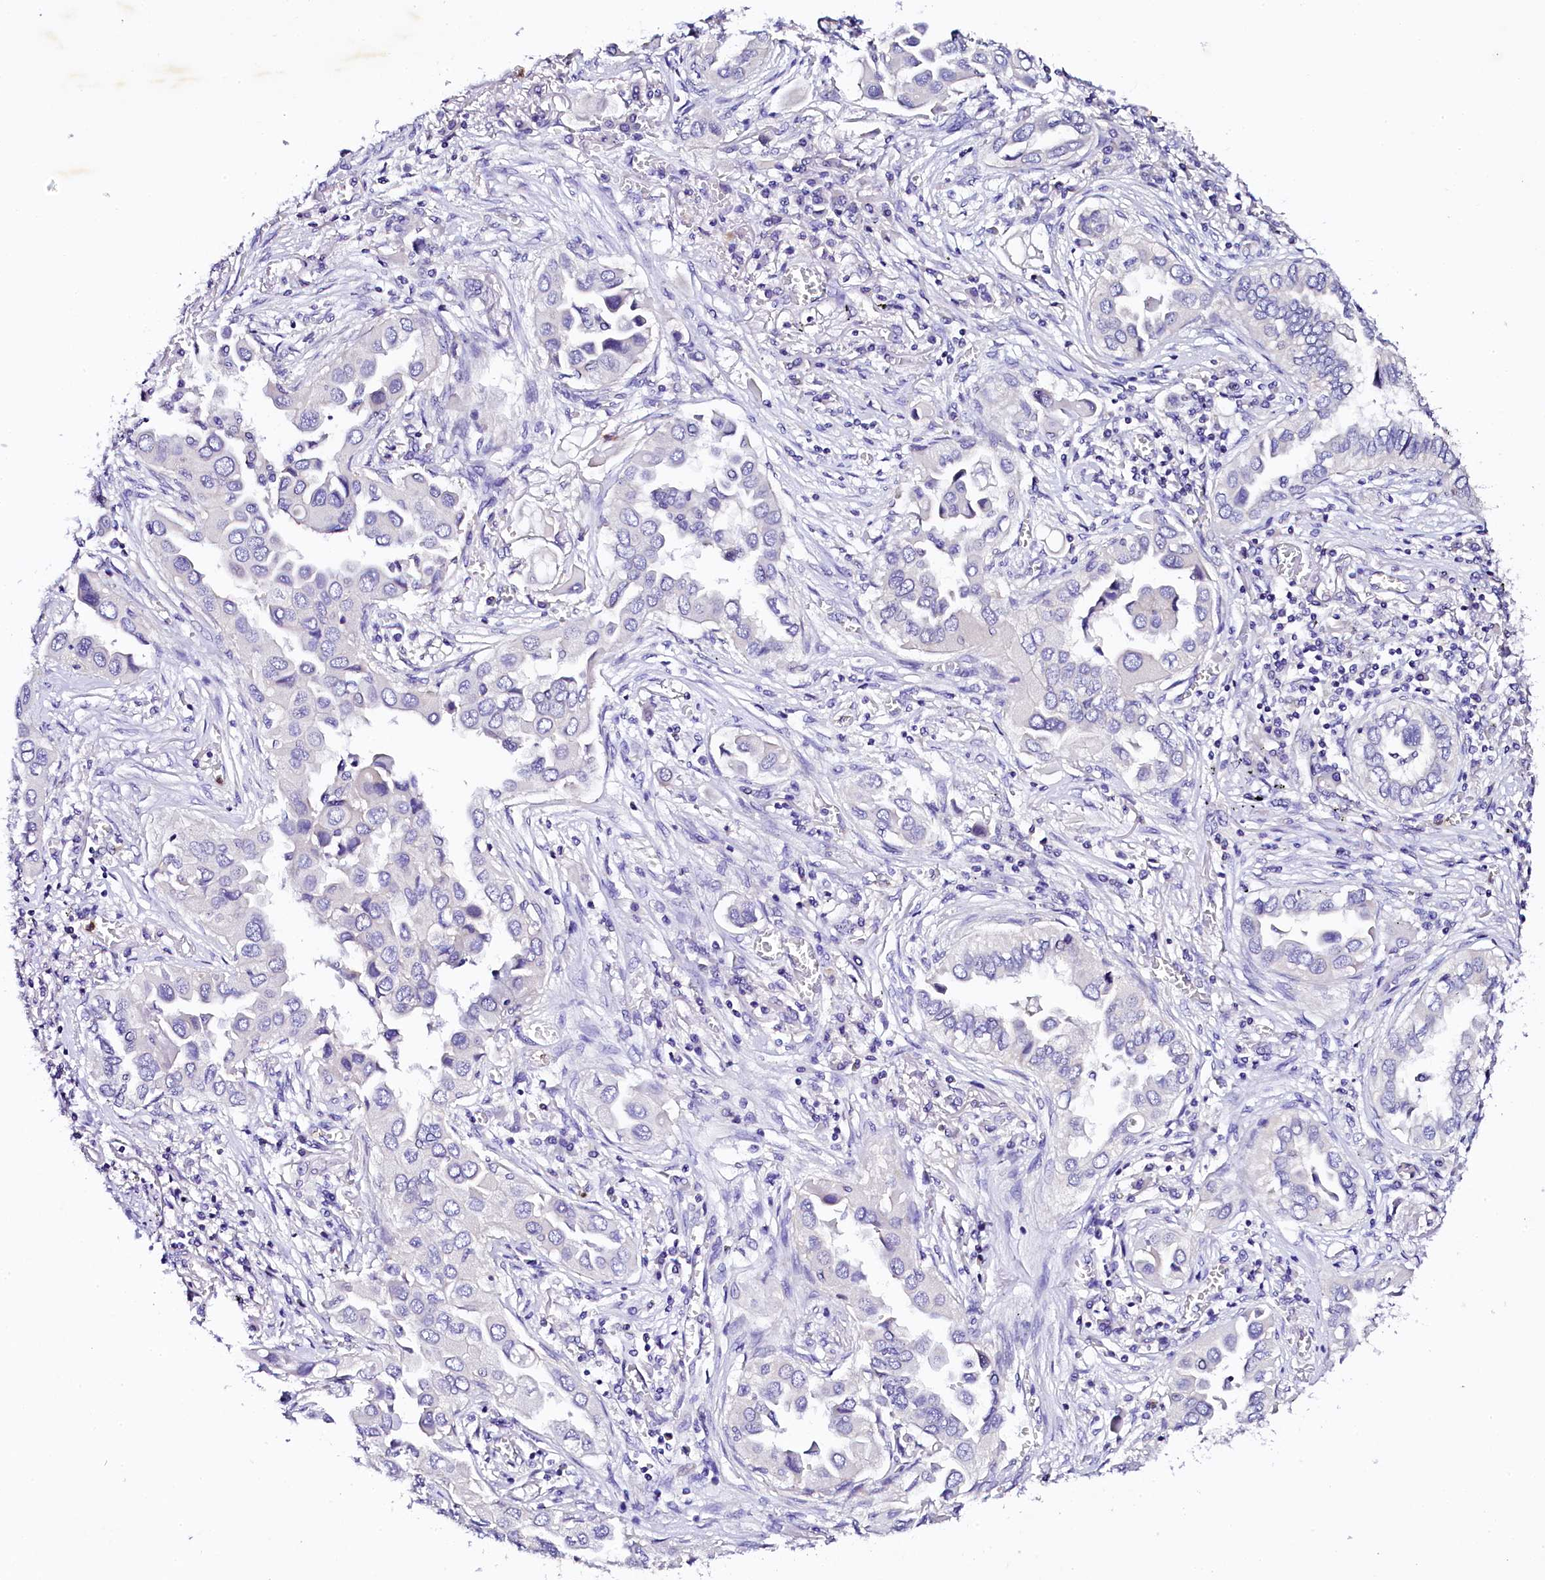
{"staining": {"intensity": "negative", "quantity": "none", "location": "none"}, "tissue": "lung cancer", "cell_type": "Tumor cells", "image_type": "cancer", "snomed": [{"axis": "morphology", "description": "Adenocarcinoma, NOS"}, {"axis": "topography", "description": "Lung"}], "caption": "An IHC histopathology image of adenocarcinoma (lung) is shown. There is no staining in tumor cells of adenocarcinoma (lung).", "gene": "NAA16", "patient": {"sex": "female", "age": 76}}